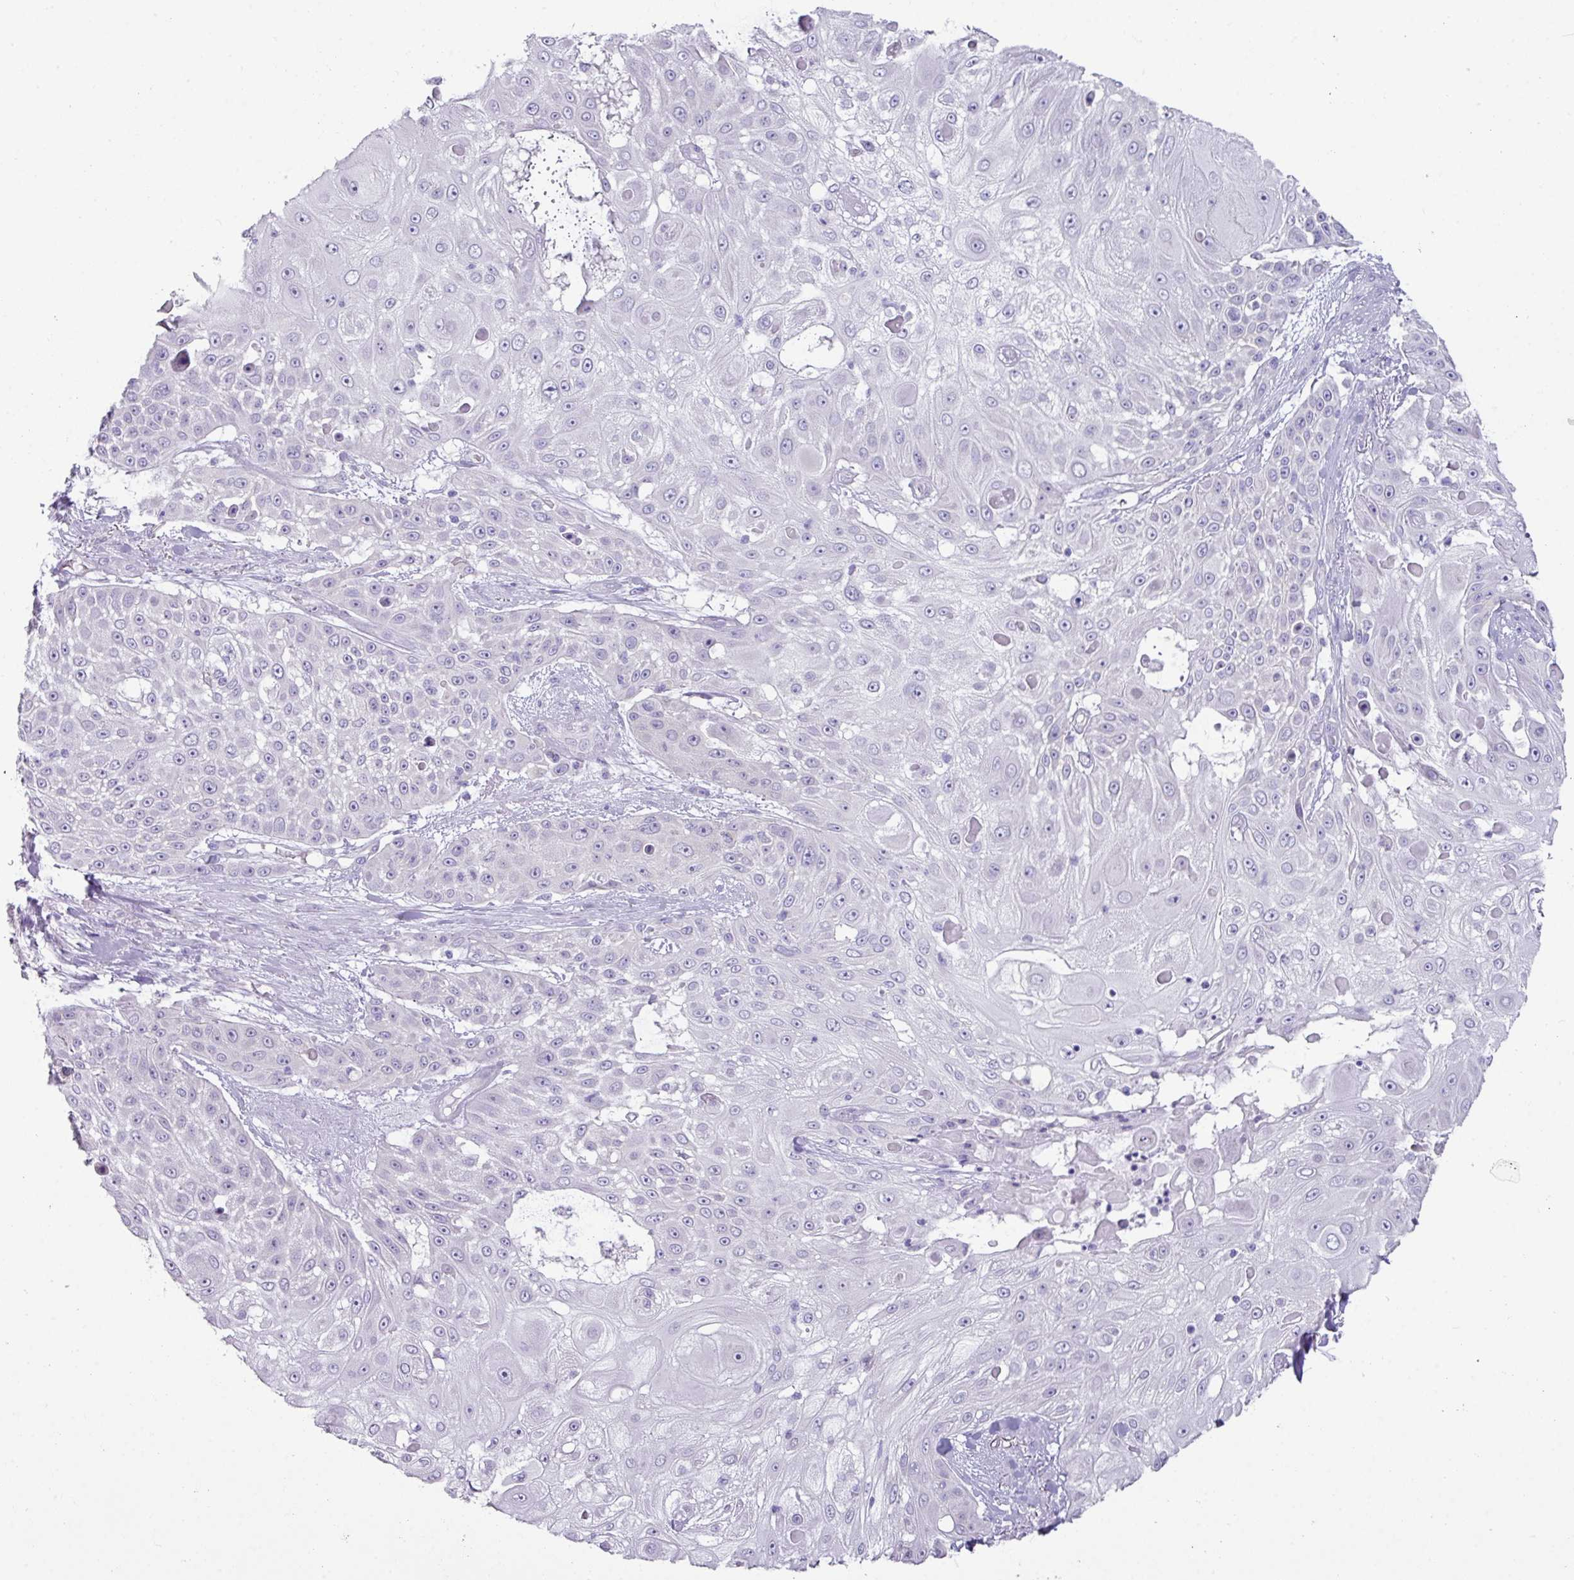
{"staining": {"intensity": "negative", "quantity": "none", "location": "none"}, "tissue": "skin cancer", "cell_type": "Tumor cells", "image_type": "cancer", "snomed": [{"axis": "morphology", "description": "Squamous cell carcinoma, NOS"}, {"axis": "topography", "description": "Skin"}], "caption": "There is no significant staining in tumor cells of skin cancer.", "gene": "NCCRP1", "patient": {"sex": "female", "age": 86}}